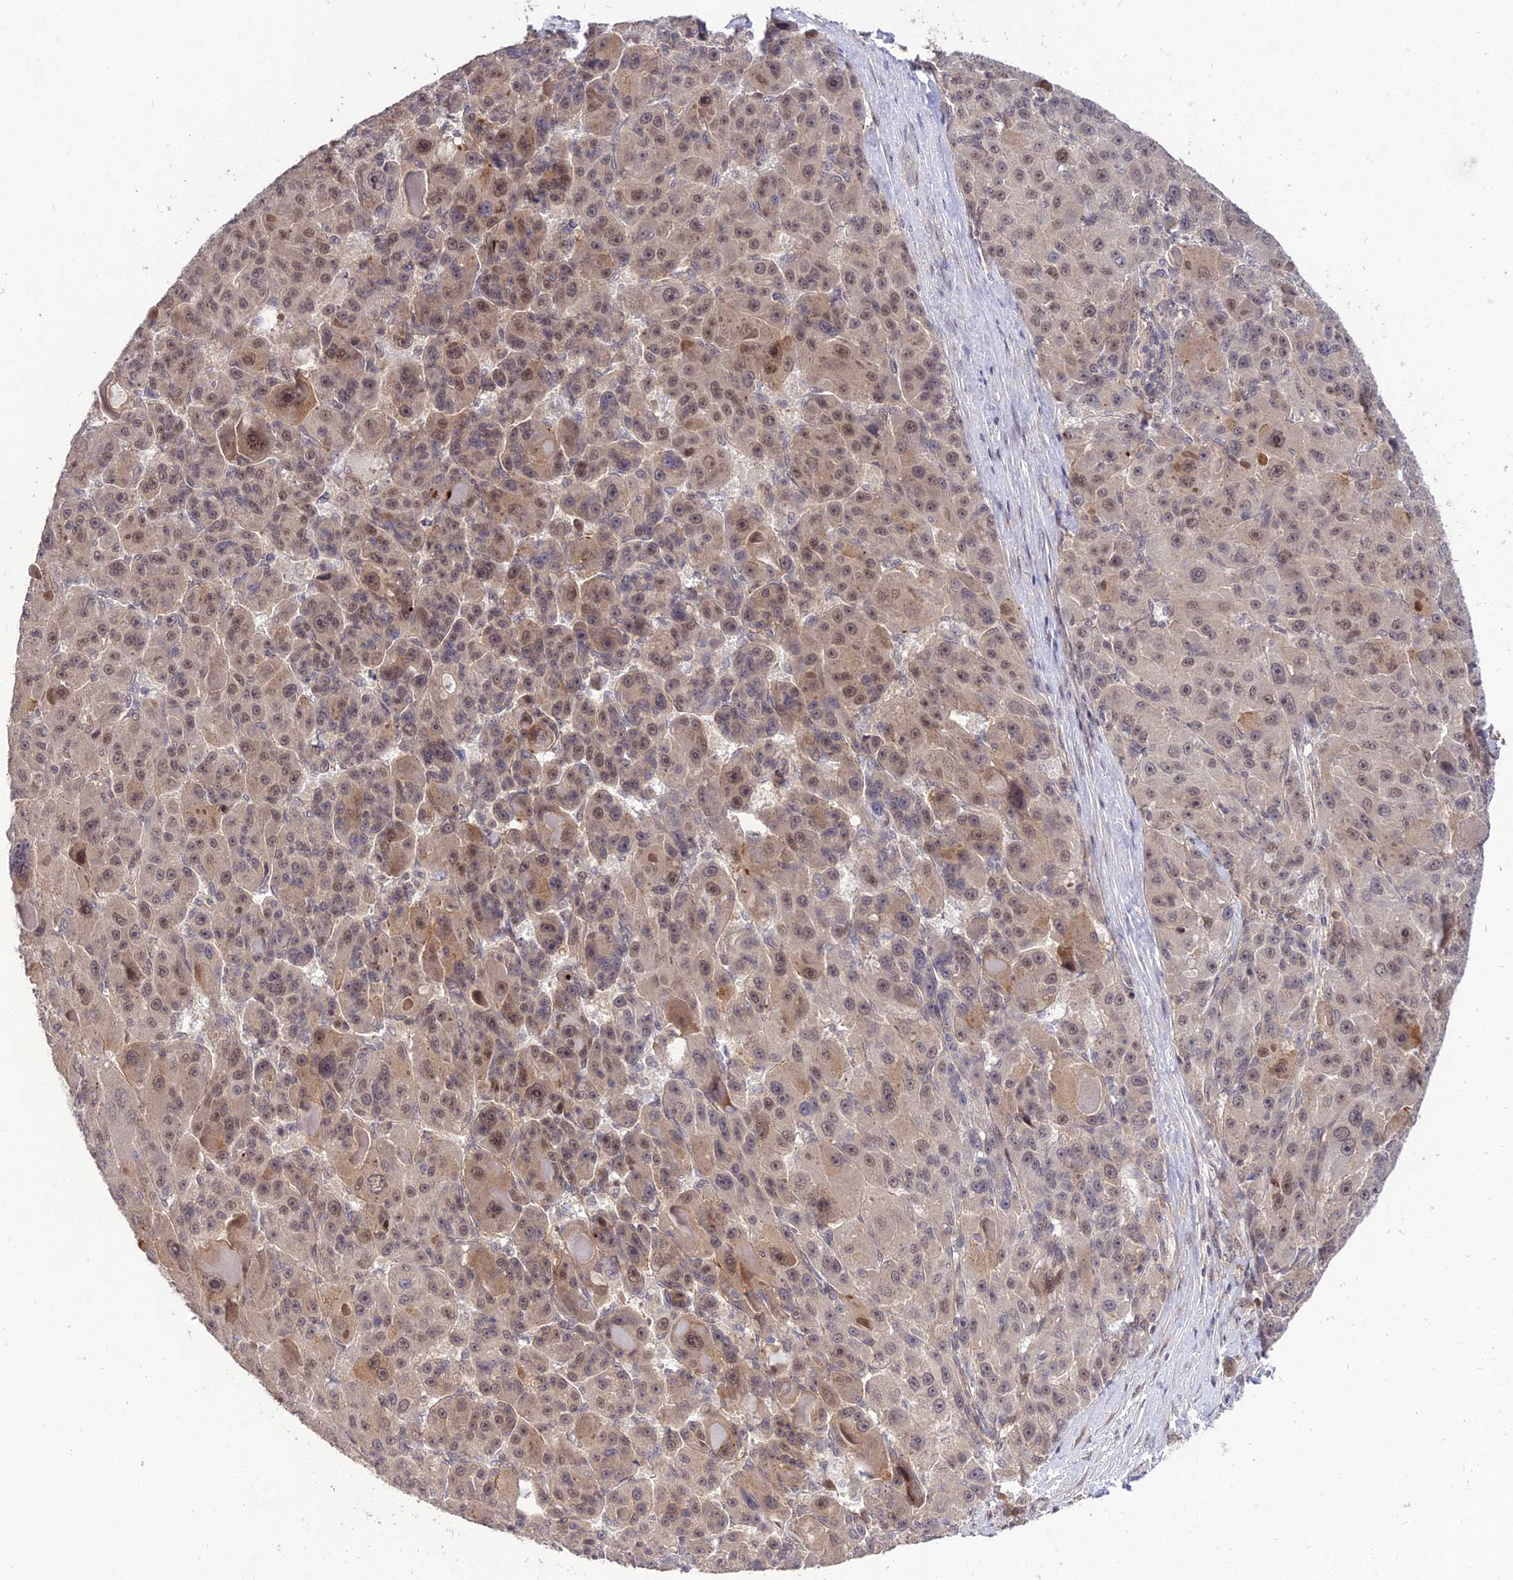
{"staining": {"intensity": "moderate", "quantity": ">75%", "location": "nuclear"}, "tissue": "liver cancer", "cell_type": "Tumor cells", "image_type": "cancer", "snomed": [{"axis": "morphology", "description": "Carcinoma, Hepatocellular, NOS"}, {"axis": "topography", "description": "Liver"}], "caption": "Immunohistochemistry (IHC) staining of liver hepatocellular carcinoma, which shows medium levels of moderate nuclear staining in about >75% of tumor cells indicating moderate nuclear protein staining. The staining was performed using DAB (3,3'-diaminobenzidine) (brown) for protein detection and nuclei were counterstained in hematoxylin (blue).", "gene": "ZNF85", "patient": {"sex": "male", "age": 76}}